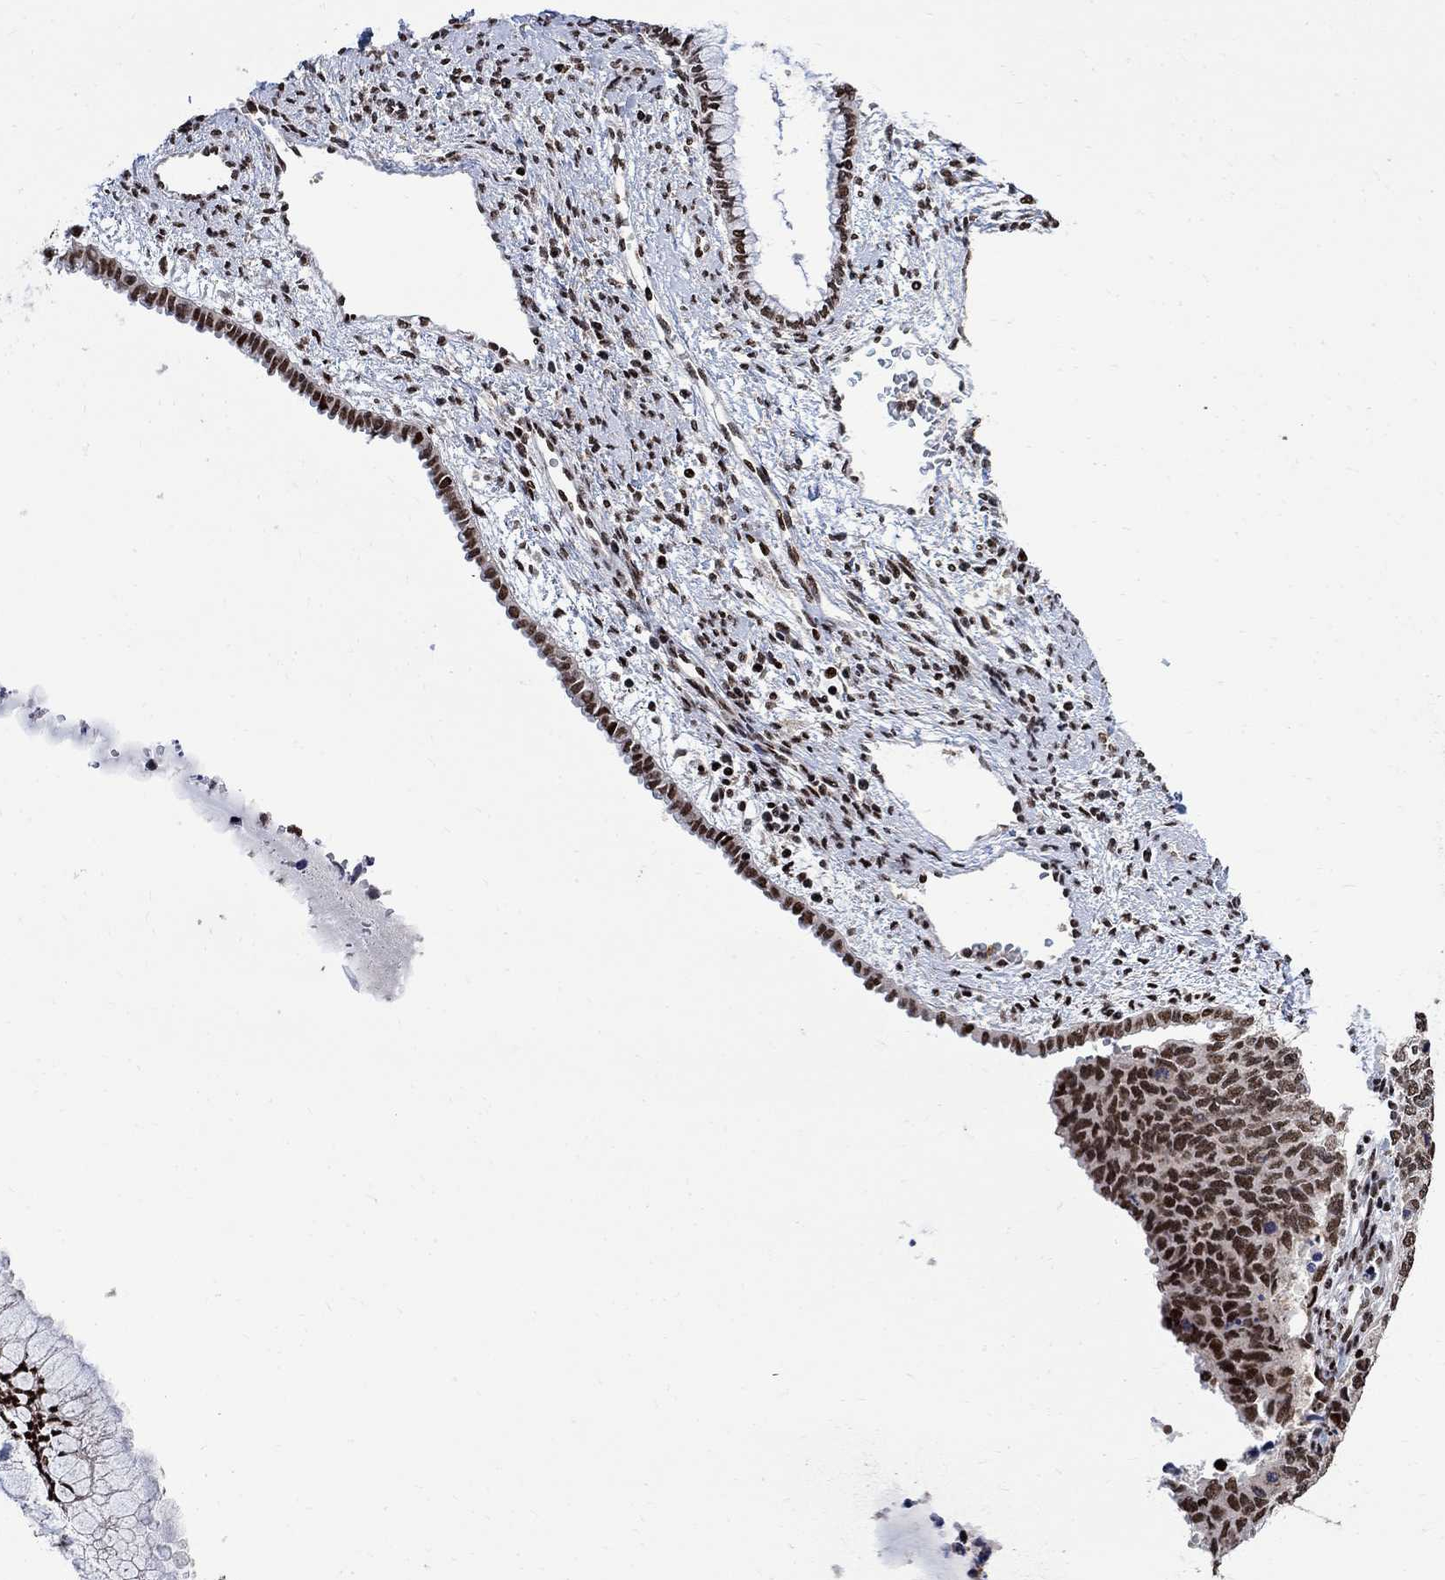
{"staining": {"intensity": "moderate", "quantity": ">75%", "location": "nuclear"}, "tissue": "cervical cancer", "cell_type": "Tumor cells", "image_type": "cancer", "snomed": [{"axis": "morphology", "description": "Squamous cell carcinoma, NOS"}, {"axis": "topography", "description": "Cervix"}], "caption": "Approximately >75% of tumor cells in squamous cell carcinoma (cervical) reveal moderate nuclear protein positivity as visualized by brown immunohistochemical staining.", "gene": "E4F1", "patient": {"sex": "female", "age": 63}}